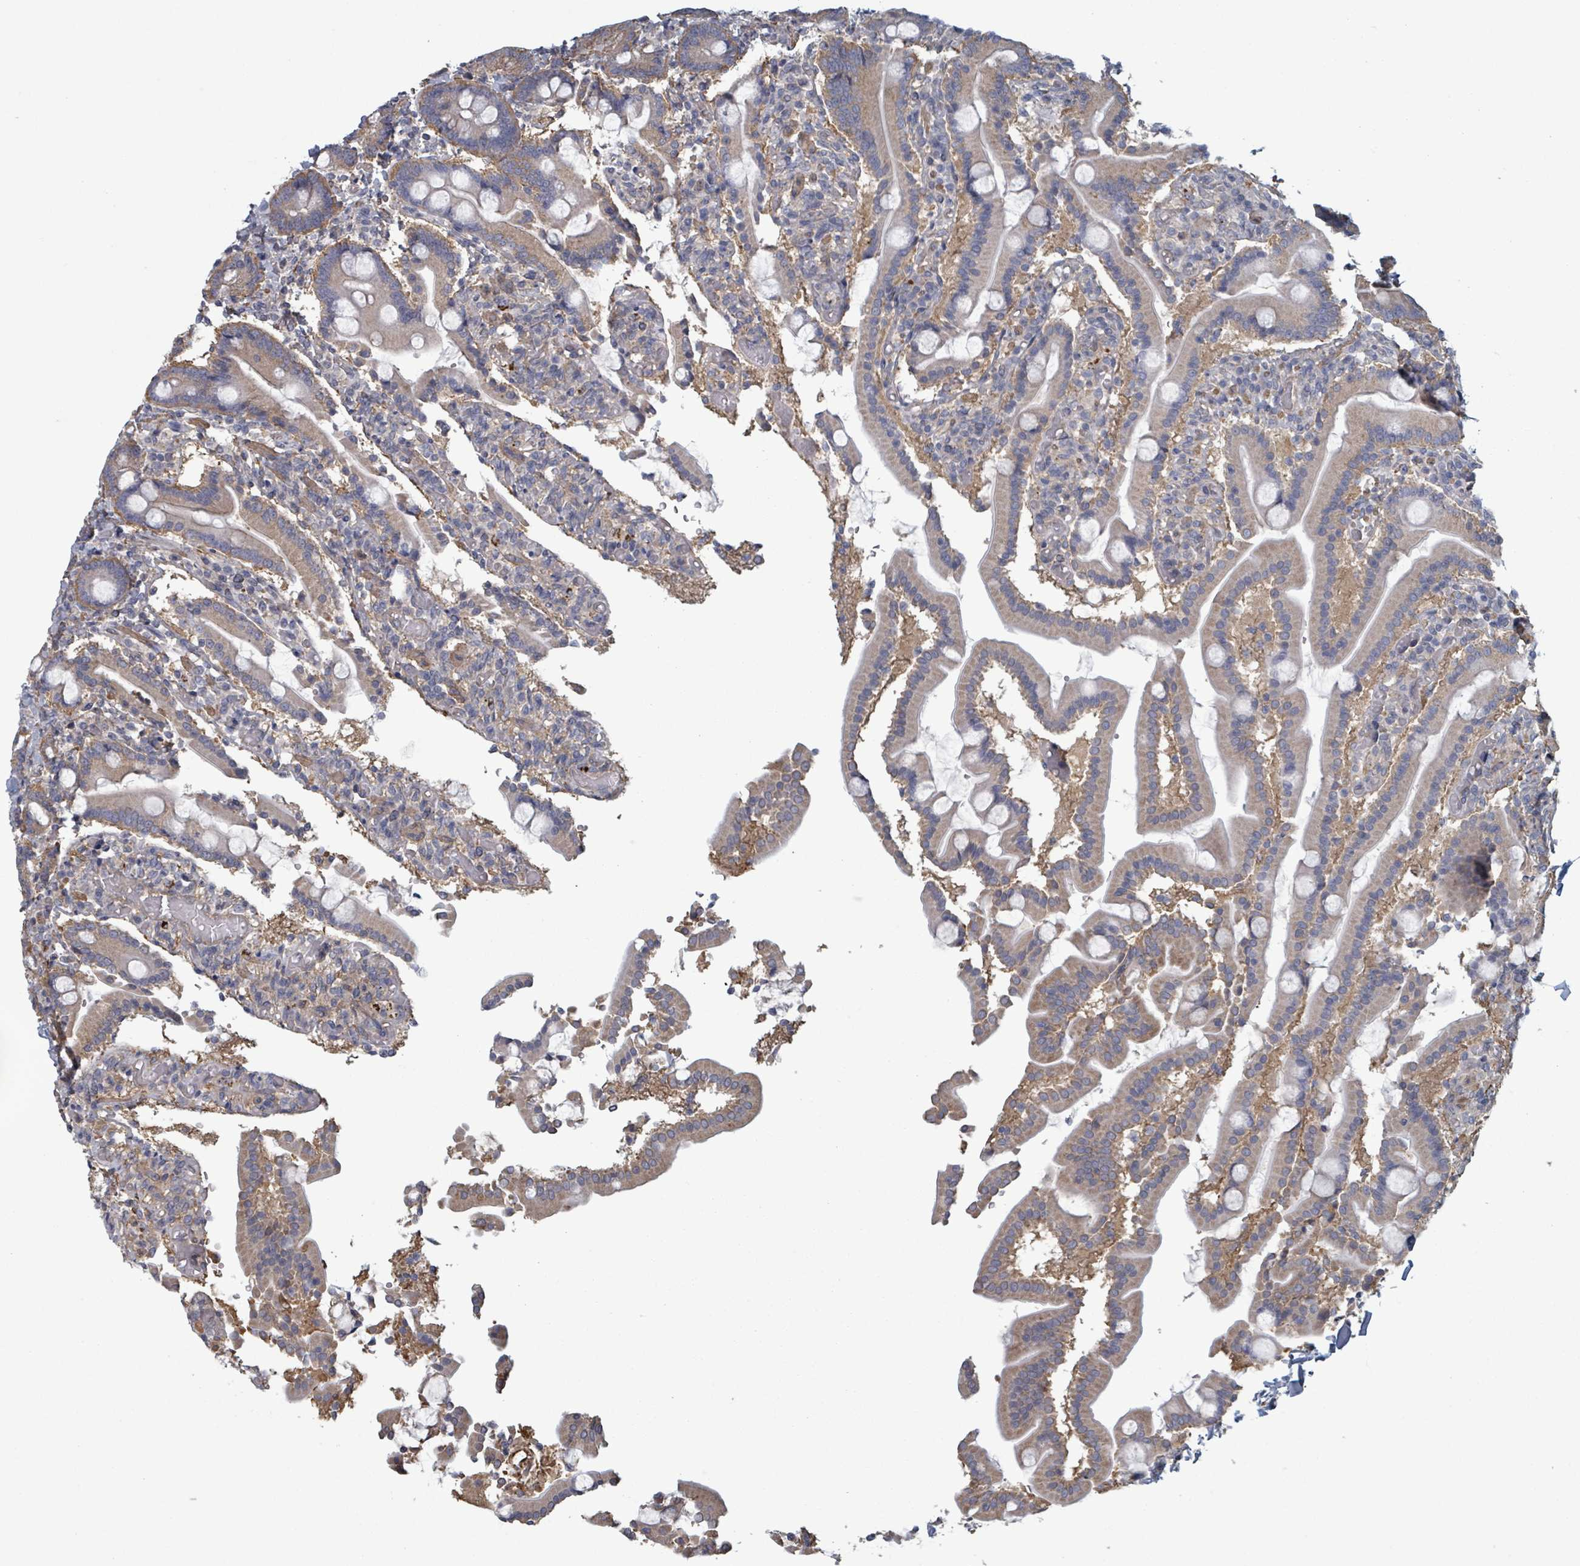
{"staining": {"intensity": "weak", "quantity": "25%-75%", "location": "cytoplasmic/membranous"}, "tissue": "duodenum", "cell_type": "Glandular cells", "image_type": "normal", "snomed": [{"axis": "morphology", "description": "Normal tissue, NOS"}, {"axis": "topography", "description": "Duodenum"}], "caption": "The photomicrograph reveals immunohistochemical staining of benign duodenum. There is weak cytoplasmic/membranous expression is seen in about 25%-75% of glandular cells. Ihc stains the protein of interest in brown and the nuclei are stained blue.", "gene": "ADCK1", "patient": {"sex": "male", "age": 55}}